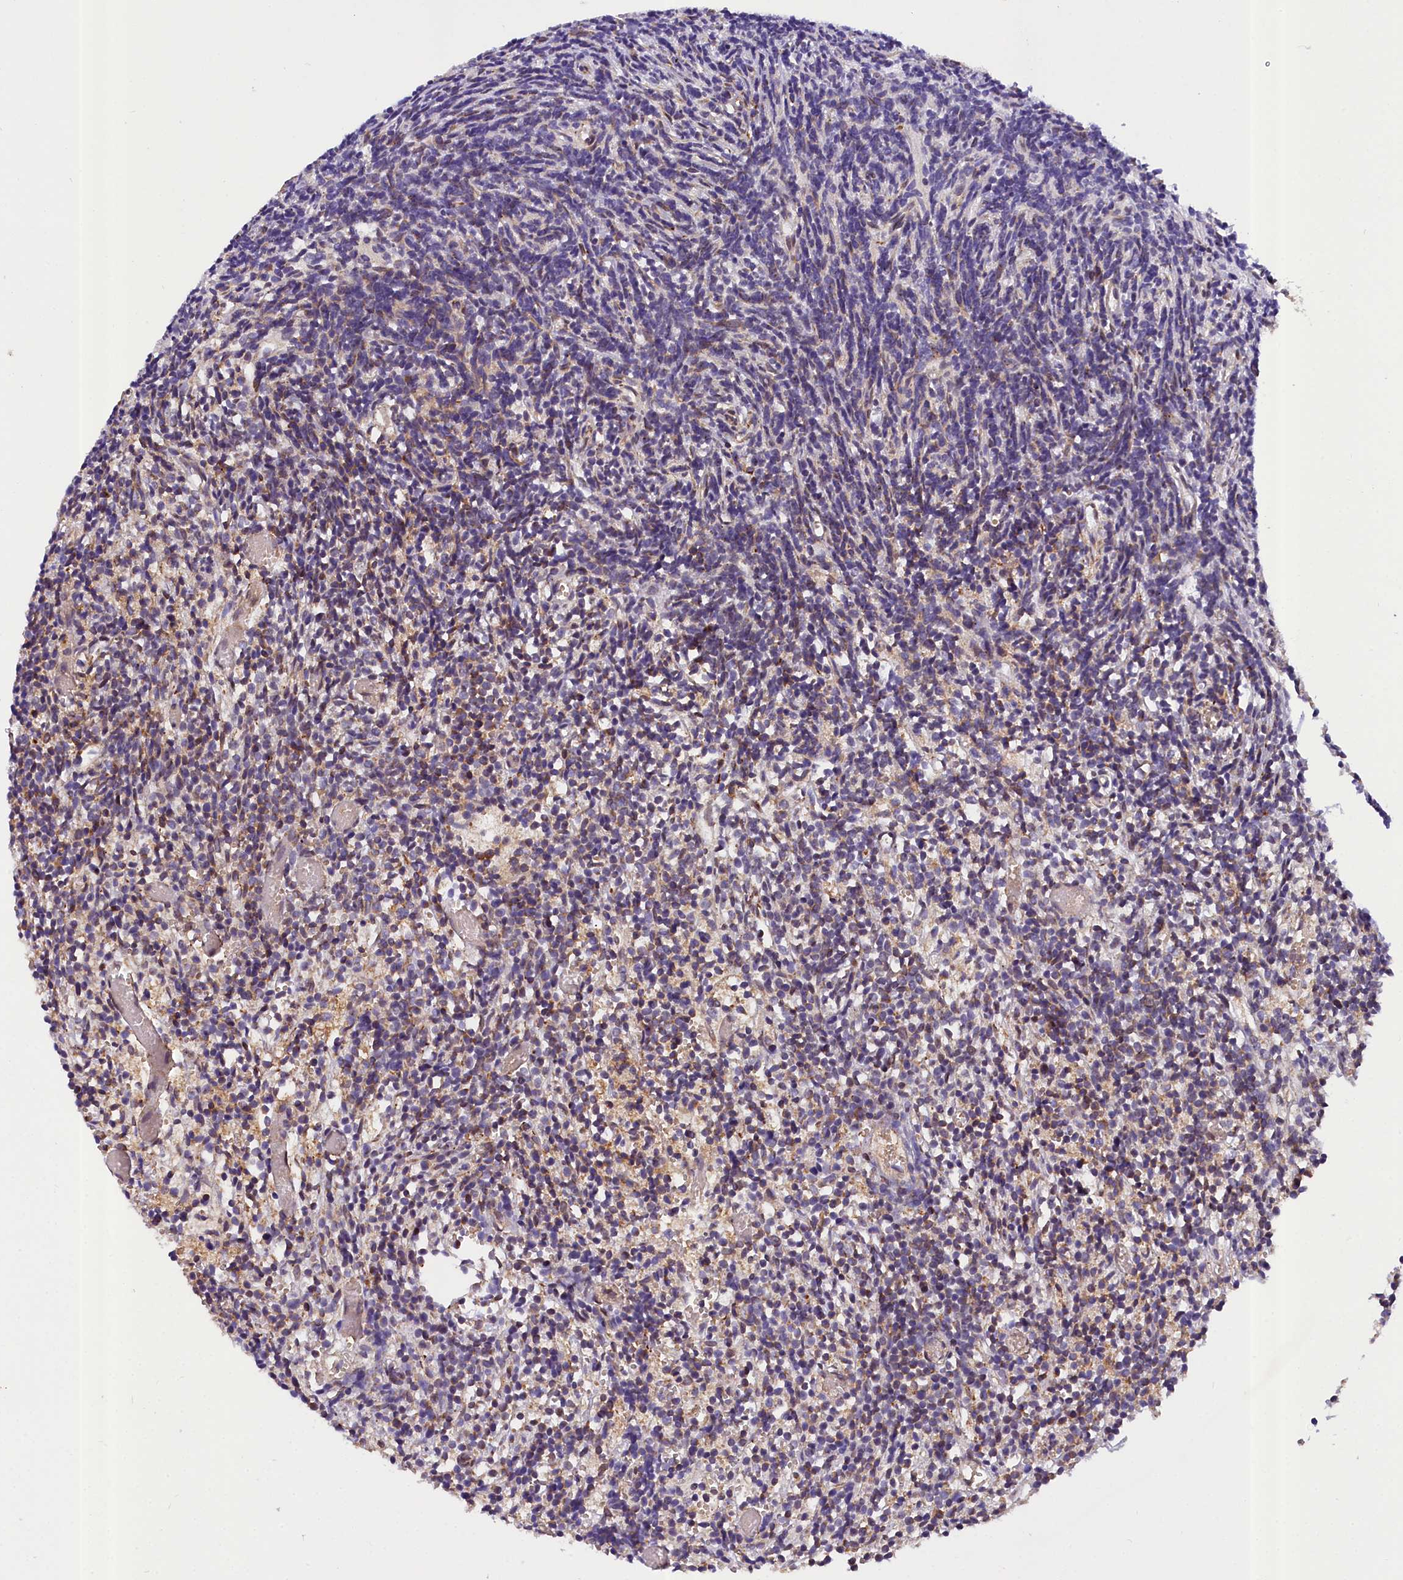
{"staining": {"intensity": "weak", "quantity": "<25%", "location": "cytoplasmic/membranous"}, "tissue": "glioma", "cell_type": "Tumor cells", "image_type": "cancer", "snomed": [{"axis": "morphology", "description": "Glioma, malignant, Low grade"}, {"axis": "topography", "description": "Brain"}], "caption": "Immunohistochemistry (IHC) of human low-grade glioma (malignant) reveals no expression in tumor cells.", "gene": "SUPV3L1", "patient": {"sex": "female", "age": 1}}